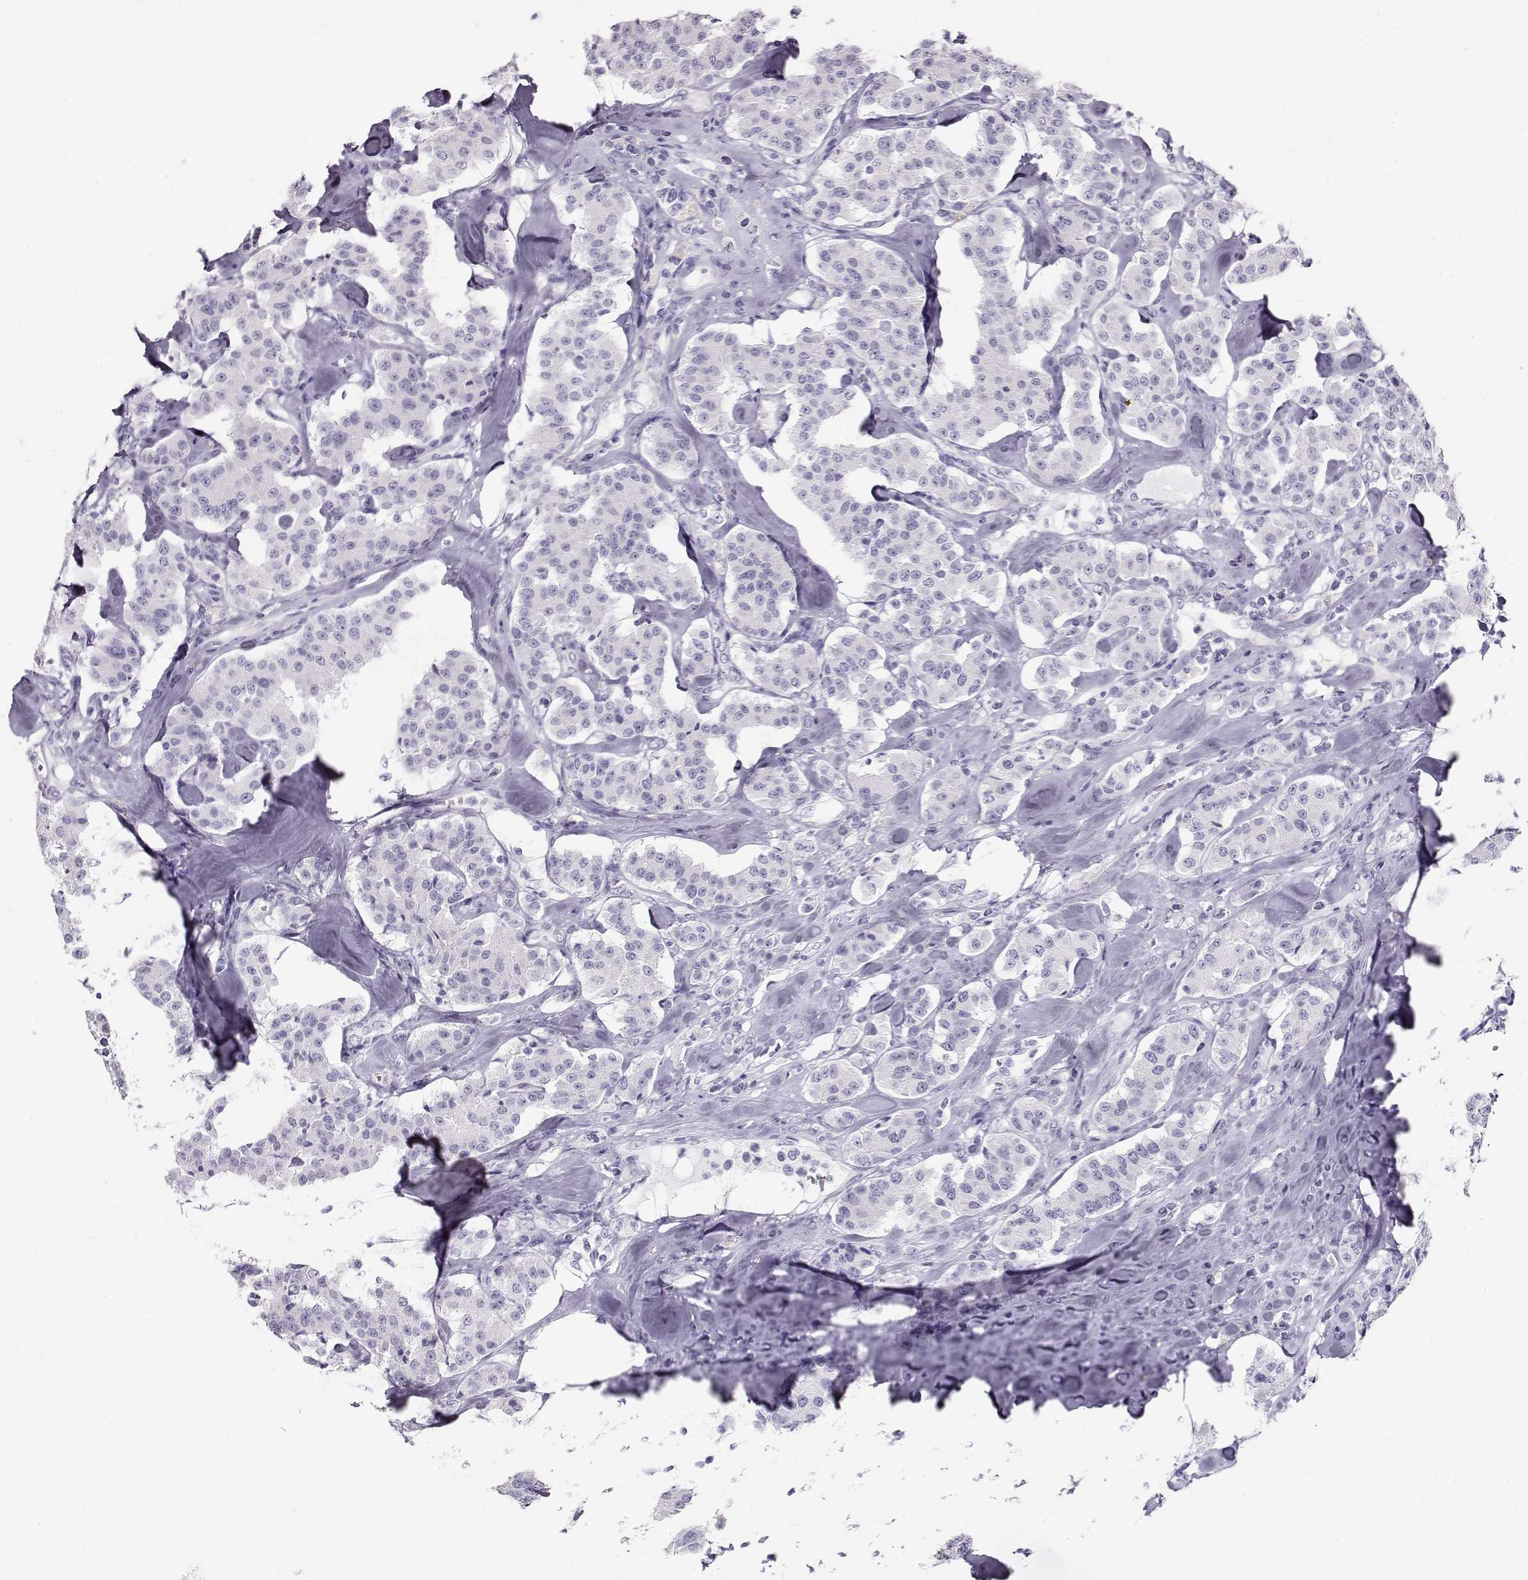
{"staining": {"intensity": "negative", "quantity": "none", "location": "none"}, "tissue": "carcinoid", "cell_type": "Tumor cells", "image_type": "cancer", "snomed": [{"axis": "morphology", "description": "Carcinoid, malignant, NOS"}, {"axis": "topography", "description": "Pancreas"}], "caption": "Malignant carcinoid stained for a protein using immunohistochemistry exhibits no staining tumor cells.", "gene": "ACTN2", "patient": {"sex": "male", "age": 41}}